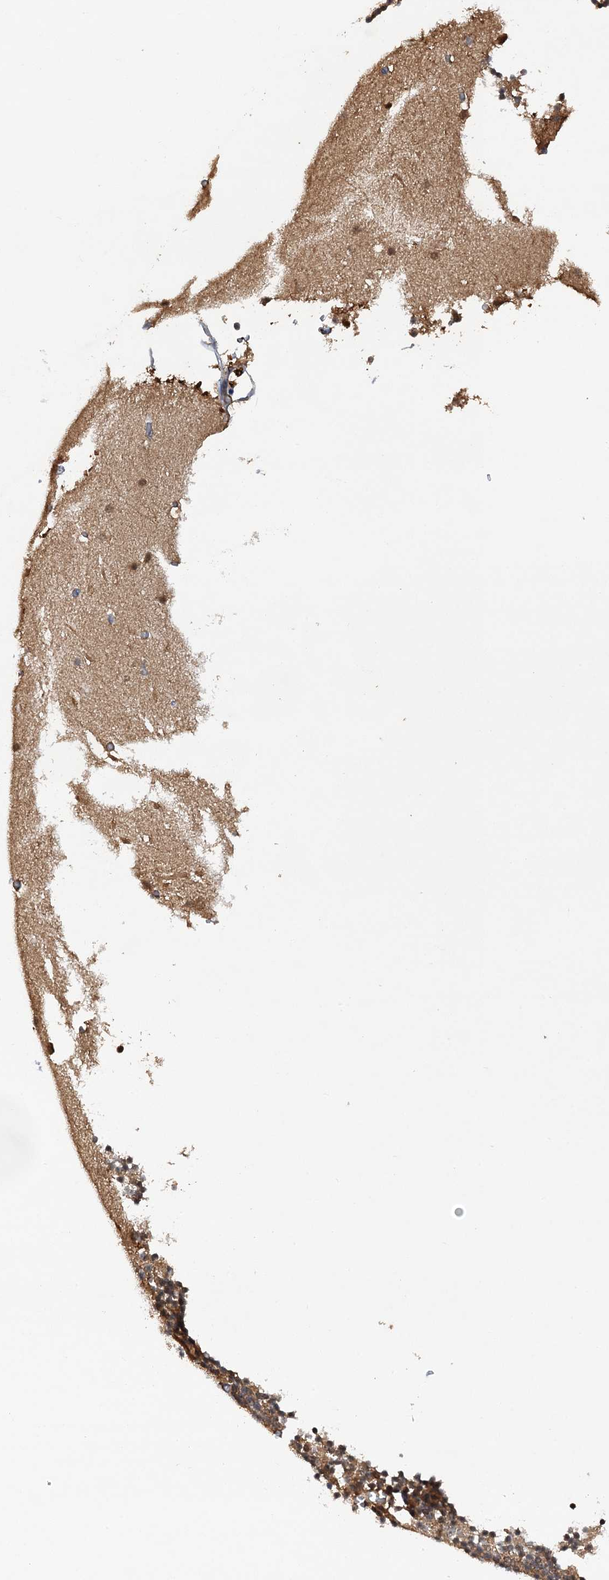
{"staining": {"intensity": "weak", "quantity": "25%-75%", "location": "cytoplasmic/membranous"}, "tissue": "cerebellum", "cell_type": "Cells in granular layer", "image_type": "normal", "snomed": [{"axis": "morphology", "description": "Normal tissue, NOS"}, {"axis": "topography", "description": "Cerebellum"}], "caption": "Immunohistochemical staining of unremarkable cerebellum reveals low levels of weak cytoplasmic/membranous staining in about 25%-75% of cells in granular layer. The protein of interest is shown in brown color, while the nuclei are stained blue.", "gene": "HAPLN3", "patient": {"sex": "female", "age": 28}}